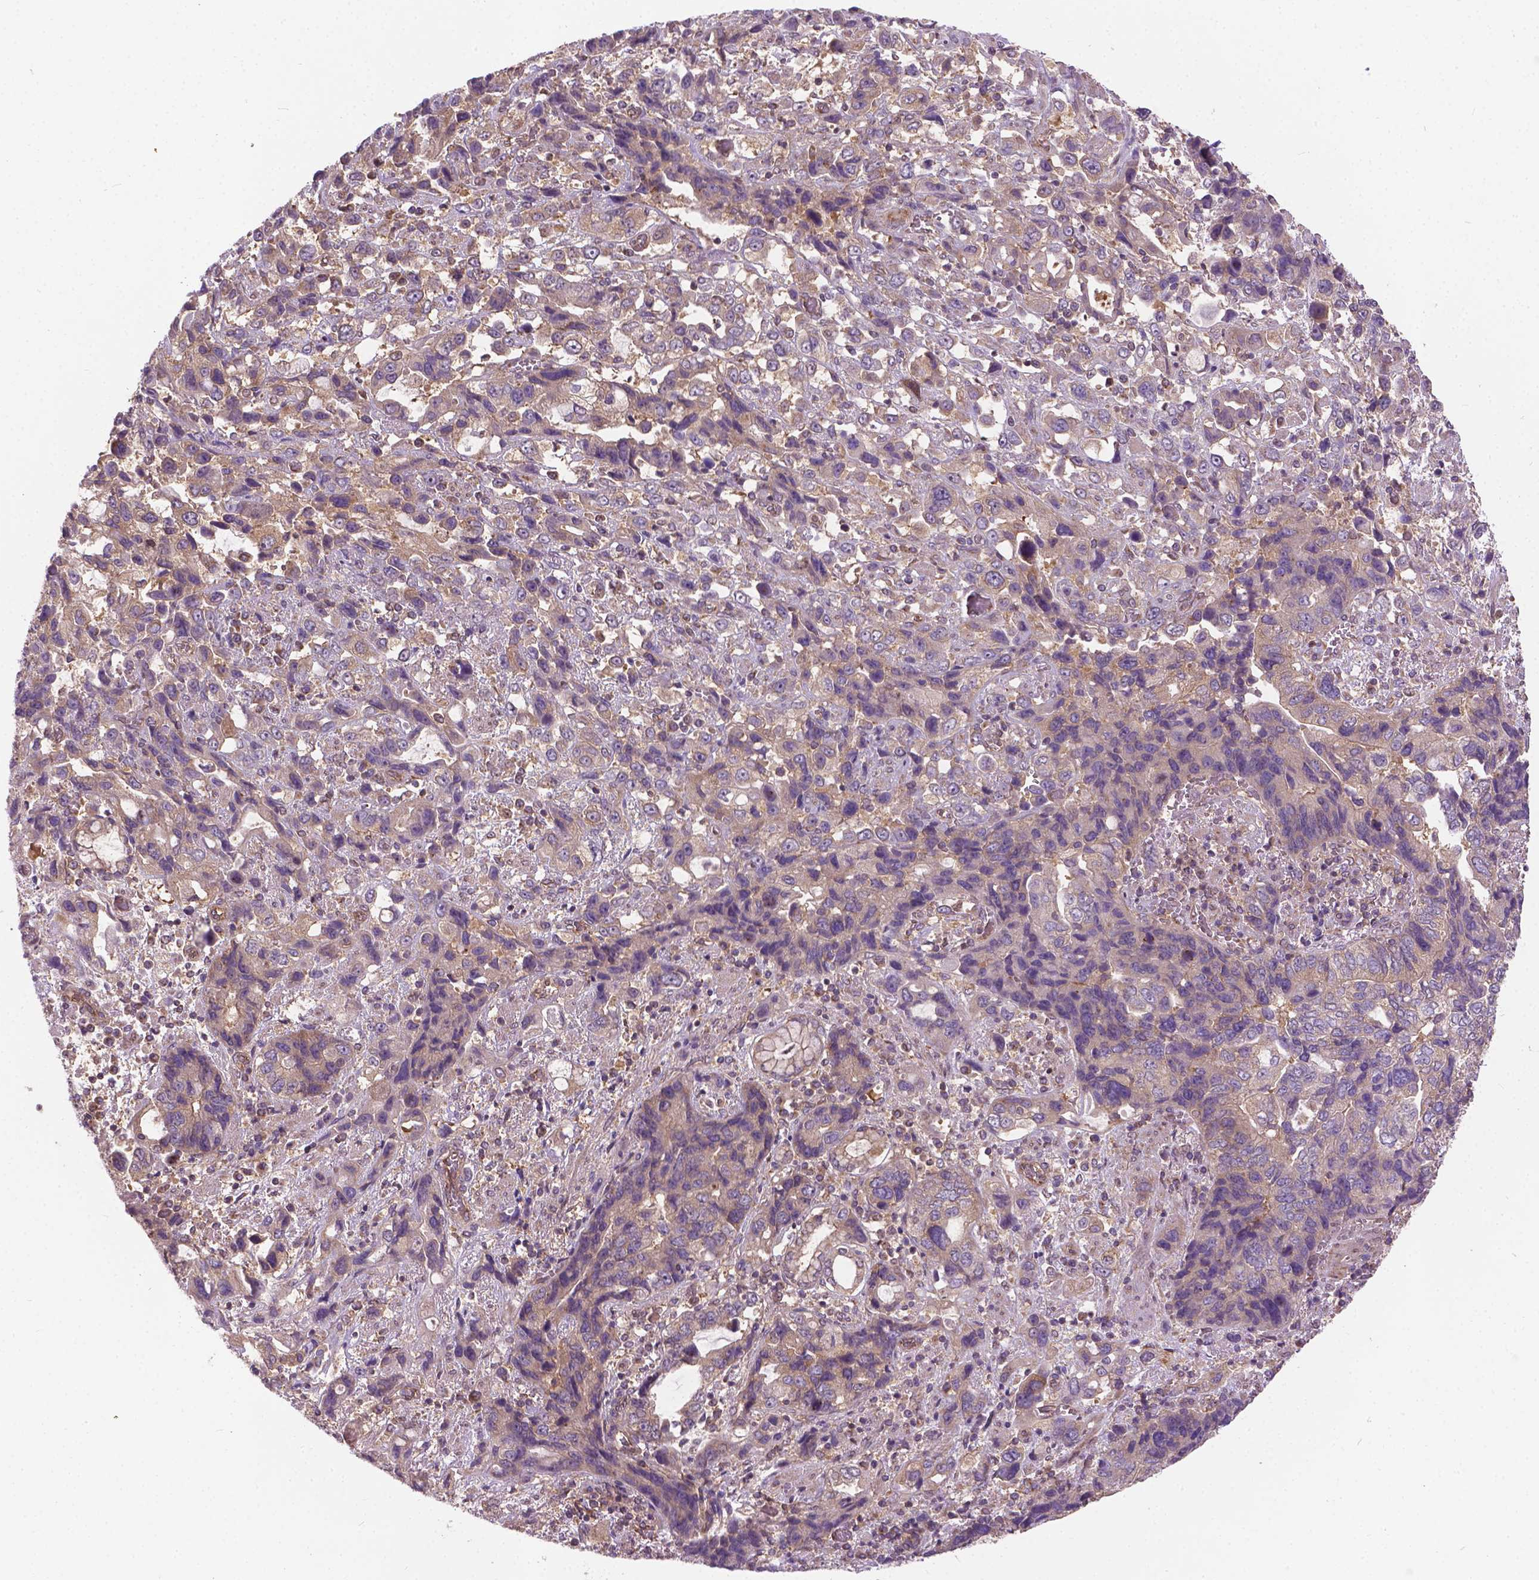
{"staining": {"intensity": "weak", "quantity": "25%-75%", "location": "cytoplasmic/membranous"}, "tissue": "stomach cancer", "cell_type": "Tumor cells", "image_type": "cancer", "snomed": [{"axis": "morphology", "description": "Adenocarcinoma, NOS"}, {"axis": "topography", "description": "Stomach, upper"}], "caption": "Brown immunohistochemical staining in human stomach cancer exhibits weak cytoplasmic/membranous expression in approximately 25%-75% of tumor cells.", "gene": "MZT1", "patient": {"sex": "female", "age": 81}}